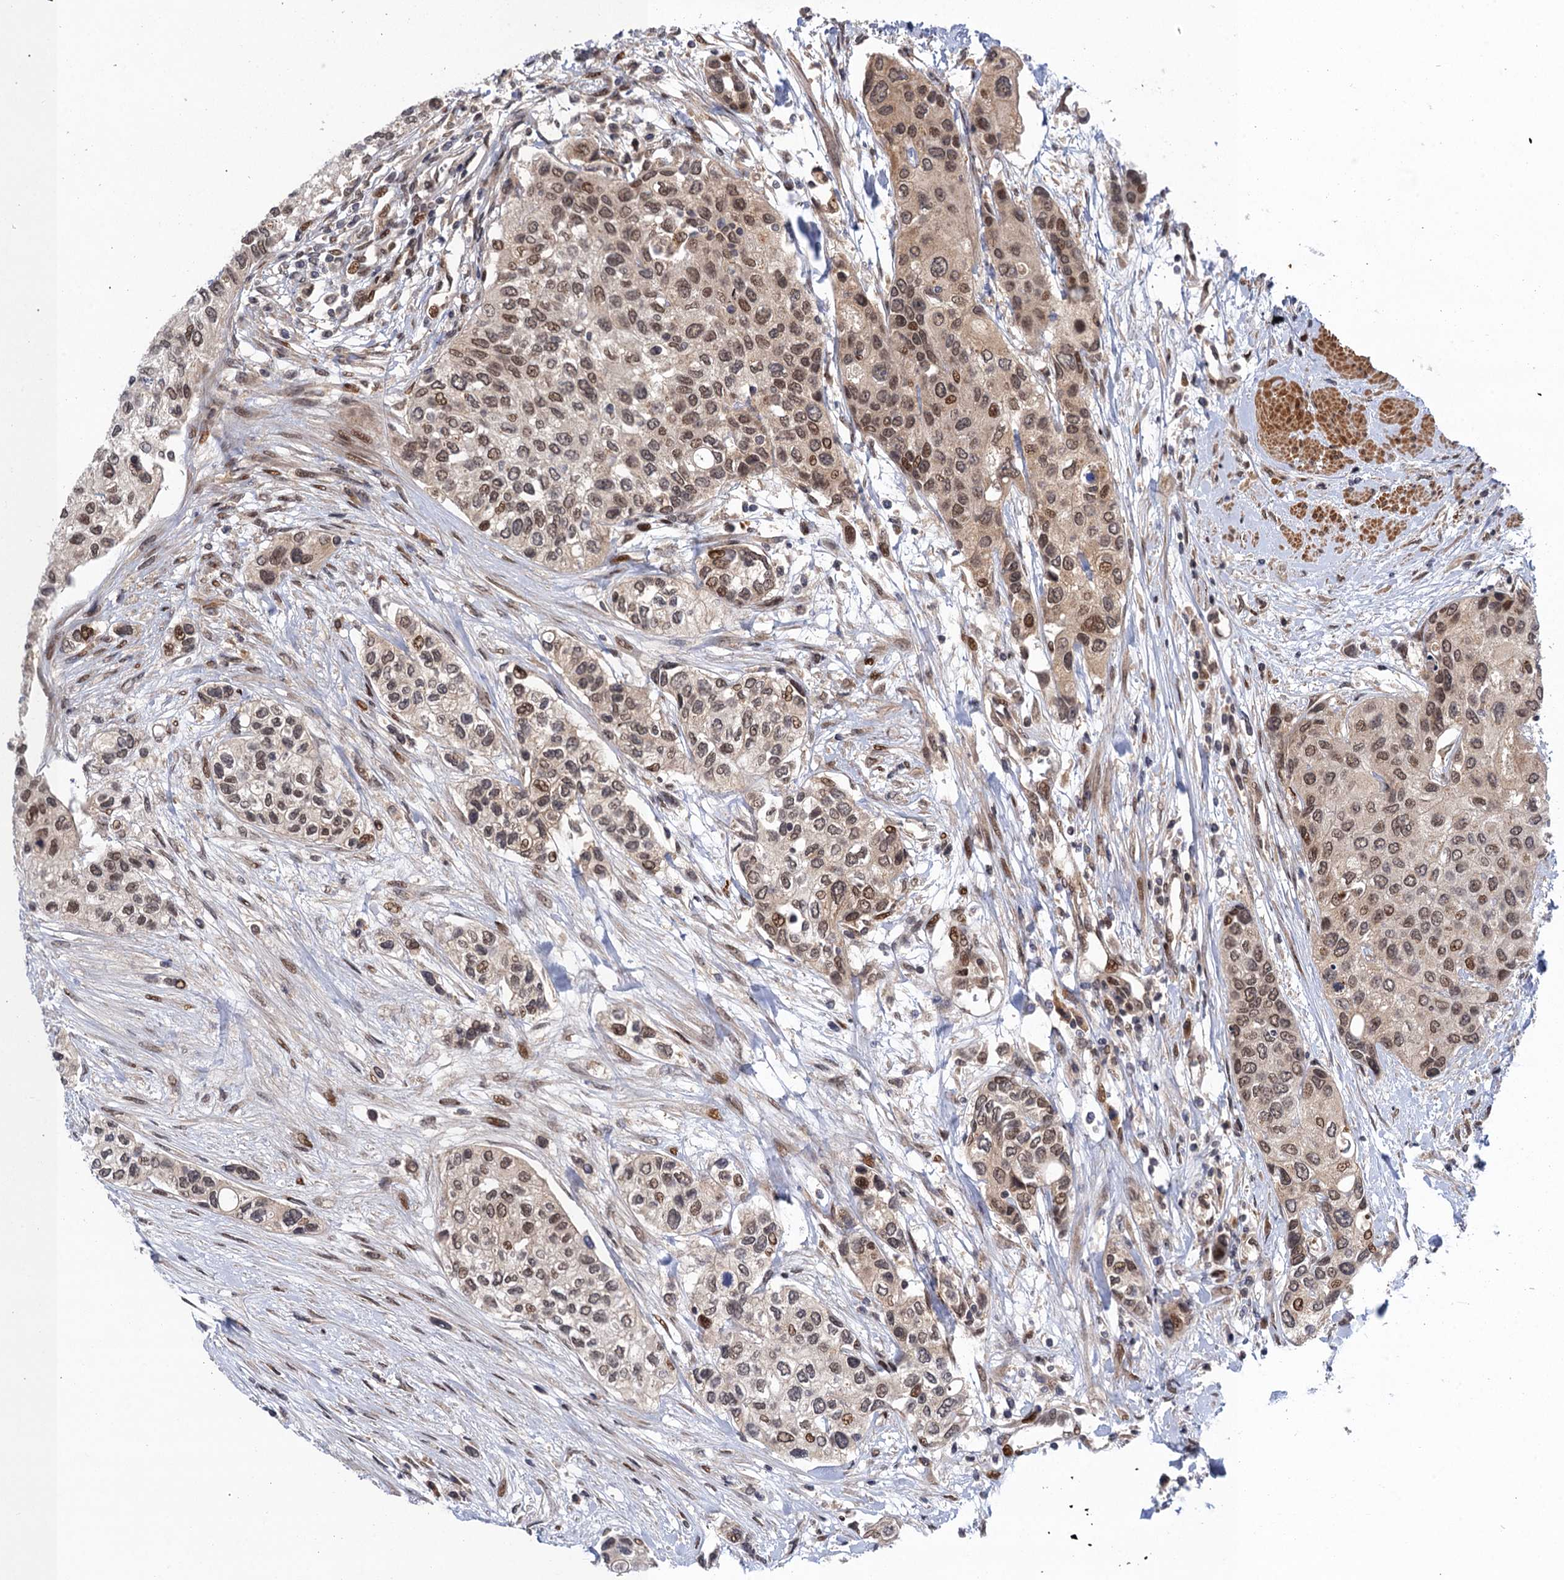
{"staining": {"intensity": "moderate", "quantity": ">75%", "location": "nuclear"}, "tissue": "urothelial cancer", "cell_type": "Tumor cells", "image_type": "cancer", "snomed": [{"axis": "morphology", "description": "Normal tissue, NOS"}, {"axis": "morphology", "description": "Urothelial carcinoma, High grade"}, {"axis": "topography", "description": "Vascular tissue"}, {"axis": "topography", "description": "Urinary bladder"}], "caption": "Tumor cells reveal moderate nuclear expression in about >75% of cells in high-grade urothelial carcinoma.", "gene": "NEK8", "patient": {"sex": "female", "age": 56}}